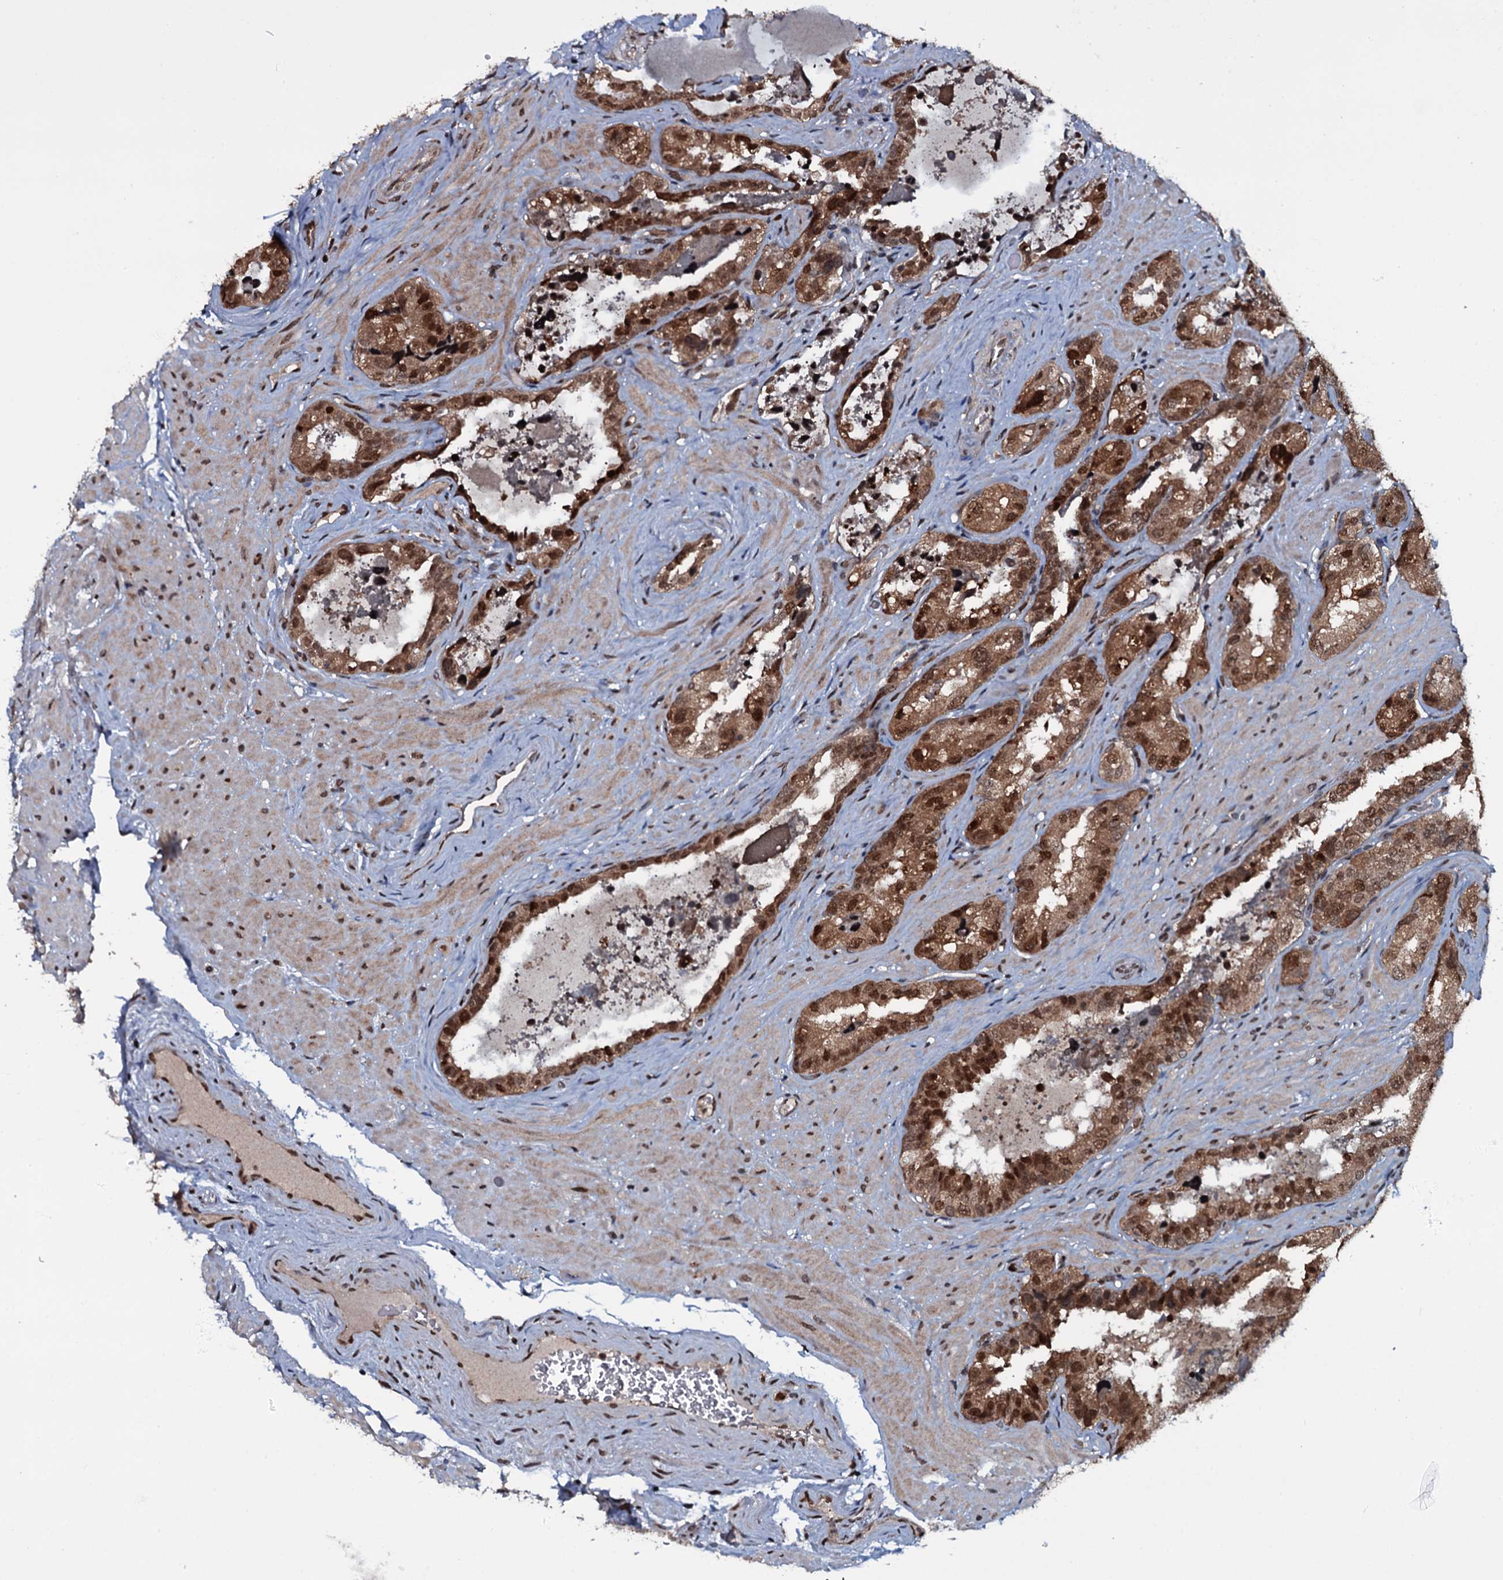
{"staining": {"intensity": "strong", "quantity": ">75%", "location": "cytoplasmic/membranous,nuclear"}, "tissue": "seminal vesicle", "cell_type": "Glandular cells", "image_type": "normal", "snomed": [{"axis": "morphology", "description": "Normal tissue, NOS"}, {"axis": "topography", "description": "Seminal veicle"}, {"axis": "topography", "description": "Peripheral nerve tissue"}], "caption": "This micrograph displays immunohistochemistry staining of normal seminal vesicle, with high strong cytoplasmic/membranous,nuclear staining in approximately >75% of glandular cells.", "gene": "HDDC3", "patient": {"sex": "male", "age": 67}}